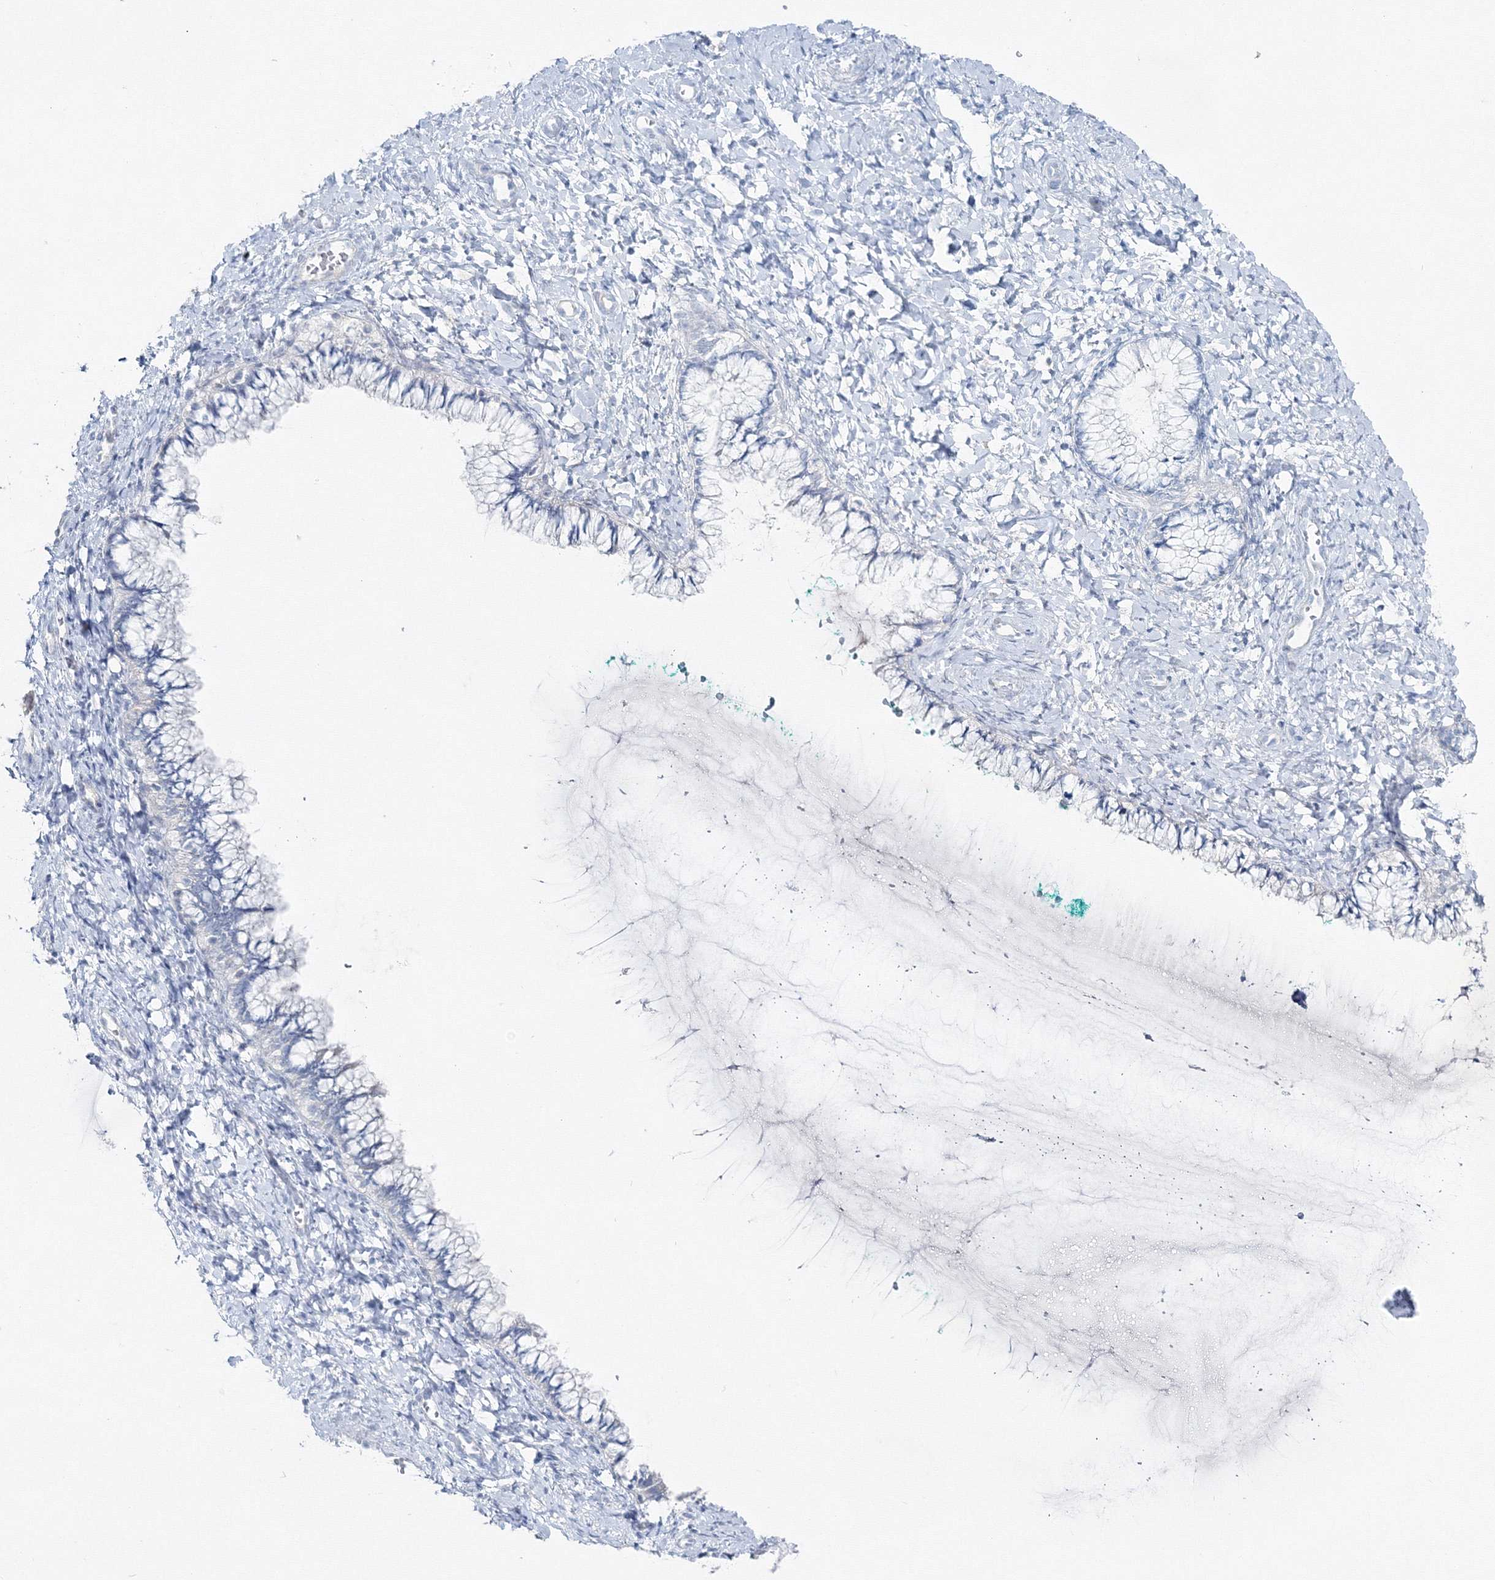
{"staining": {"intensity": "negative", "quantity": "none", "location": "none"}, "tissue": "cervix", "cell_type": "Glandular cells", "image_type": "normal", "snomed": [{"axis": "morphology", "description": "Normal tissue, NOS"}, {"axis": "morphology", "description": "Adenocarcinoma, NOS"}, {"axis": "topography", "description": "Cervix"}], "caption": "An immunohistochemistry photomicrograph of normal cervix is shown. There is no staining in glandular cells of cervix.", "gene": "GCKR", "patient": {"sex": "female", "age": 29}}